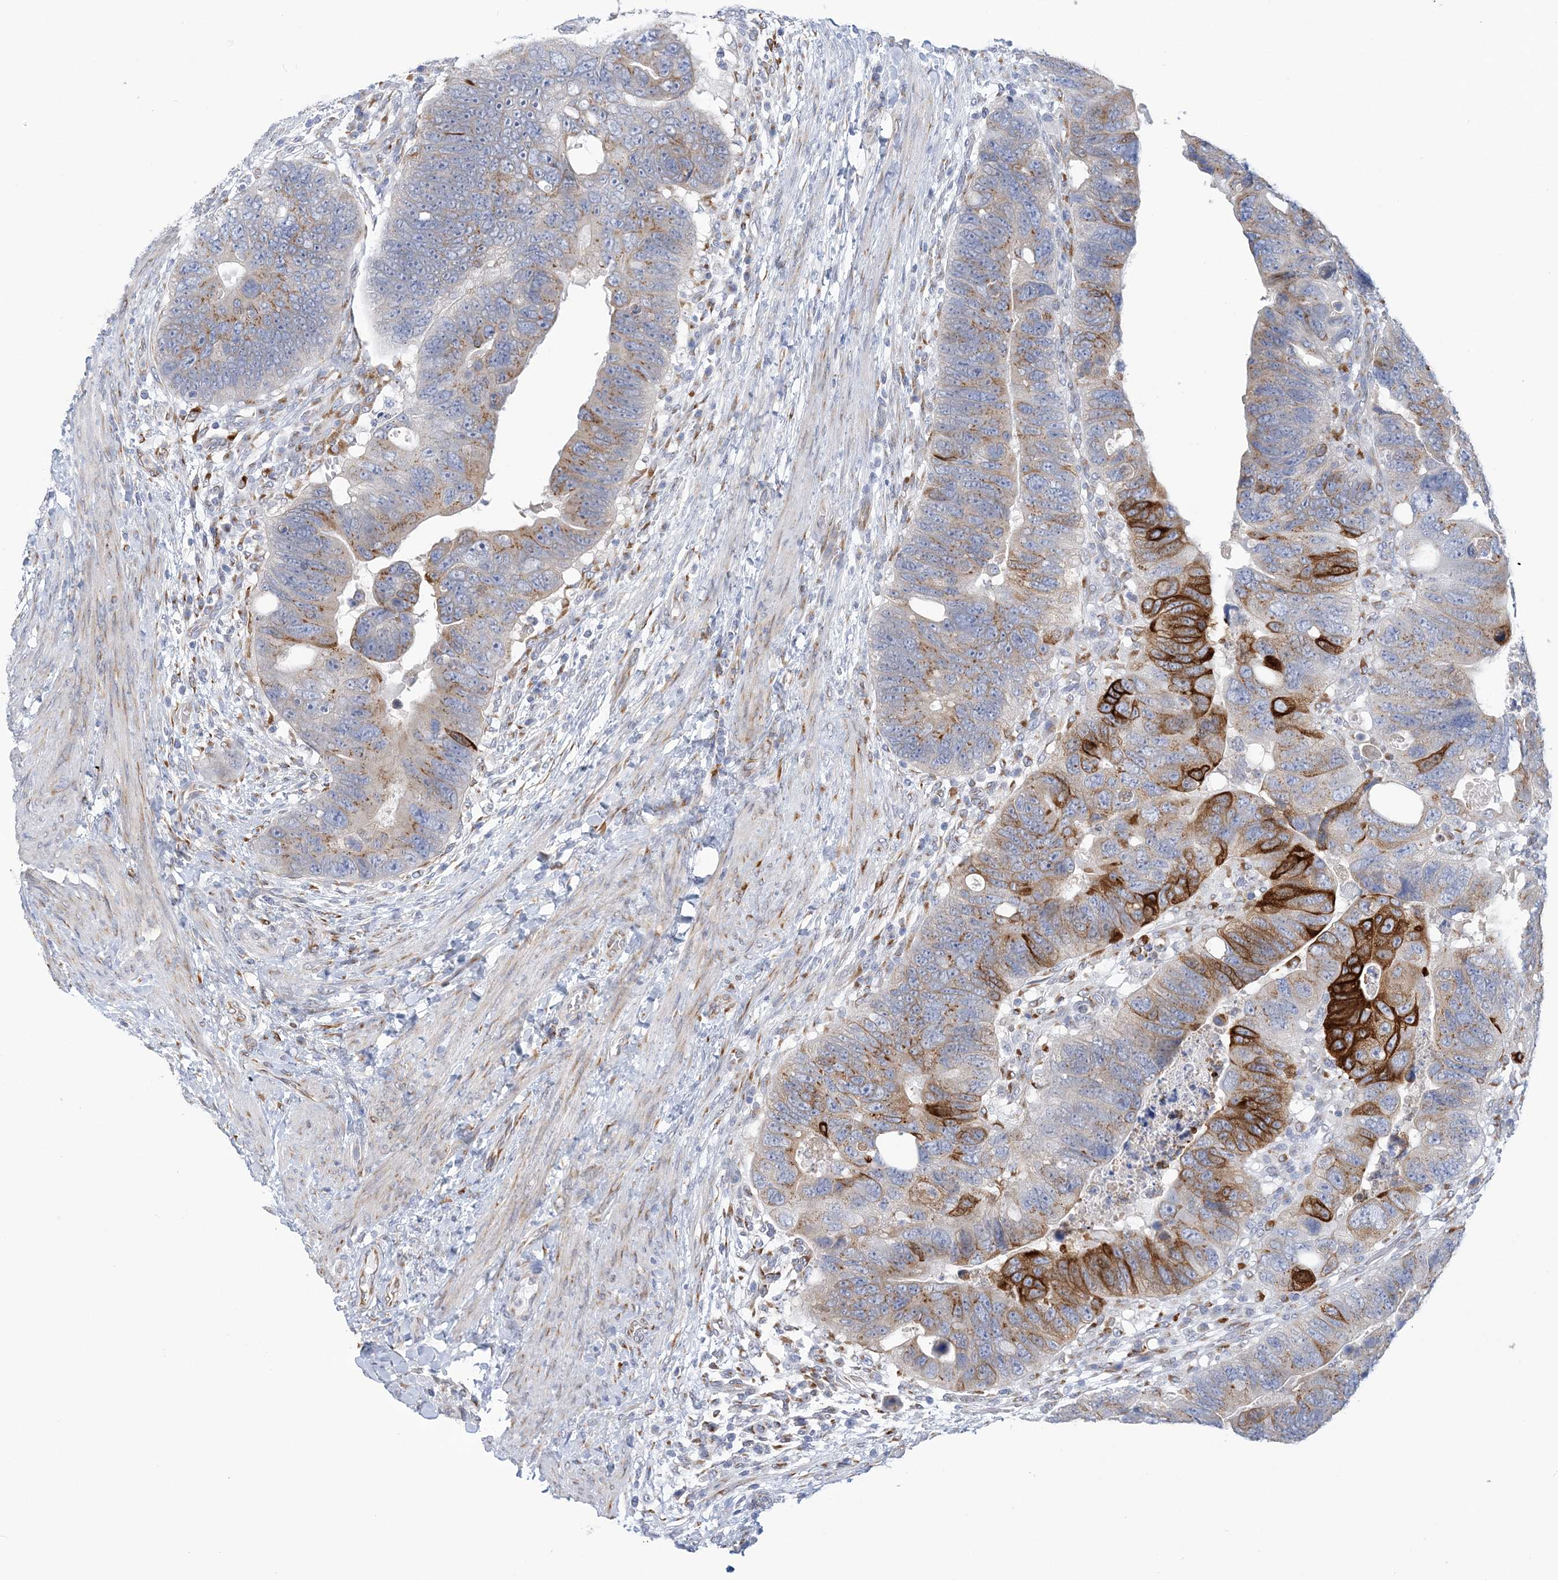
{"staining": {"intensity": "strong", "quantity": "25%-75%", "location": "cytoplasmic/membranous"}, "tissue": "colorectal cancer", "cell_type": "Tumor cells", "image_type": "cancer", "snomed": [{"axis": "morphology", "description": "Adenocarcinoma, NOS"}, {"axis": "topography", "description": "Rectum"}], "caption": "DAB immunohistochemical staining of colorectal adenocarcinoma demonstrates strong cytoplasmic/membranous protein expression in about 25%-75% of tumor cells. The protein is stained brown, and the nuclei are stained in blue (DAB (3,3'-diaminobenzidine) IHC with brightfield microscopy, high magnification).", "gene": "PLEKHG4B", "patient": {"sex": "male", "age": 59}}